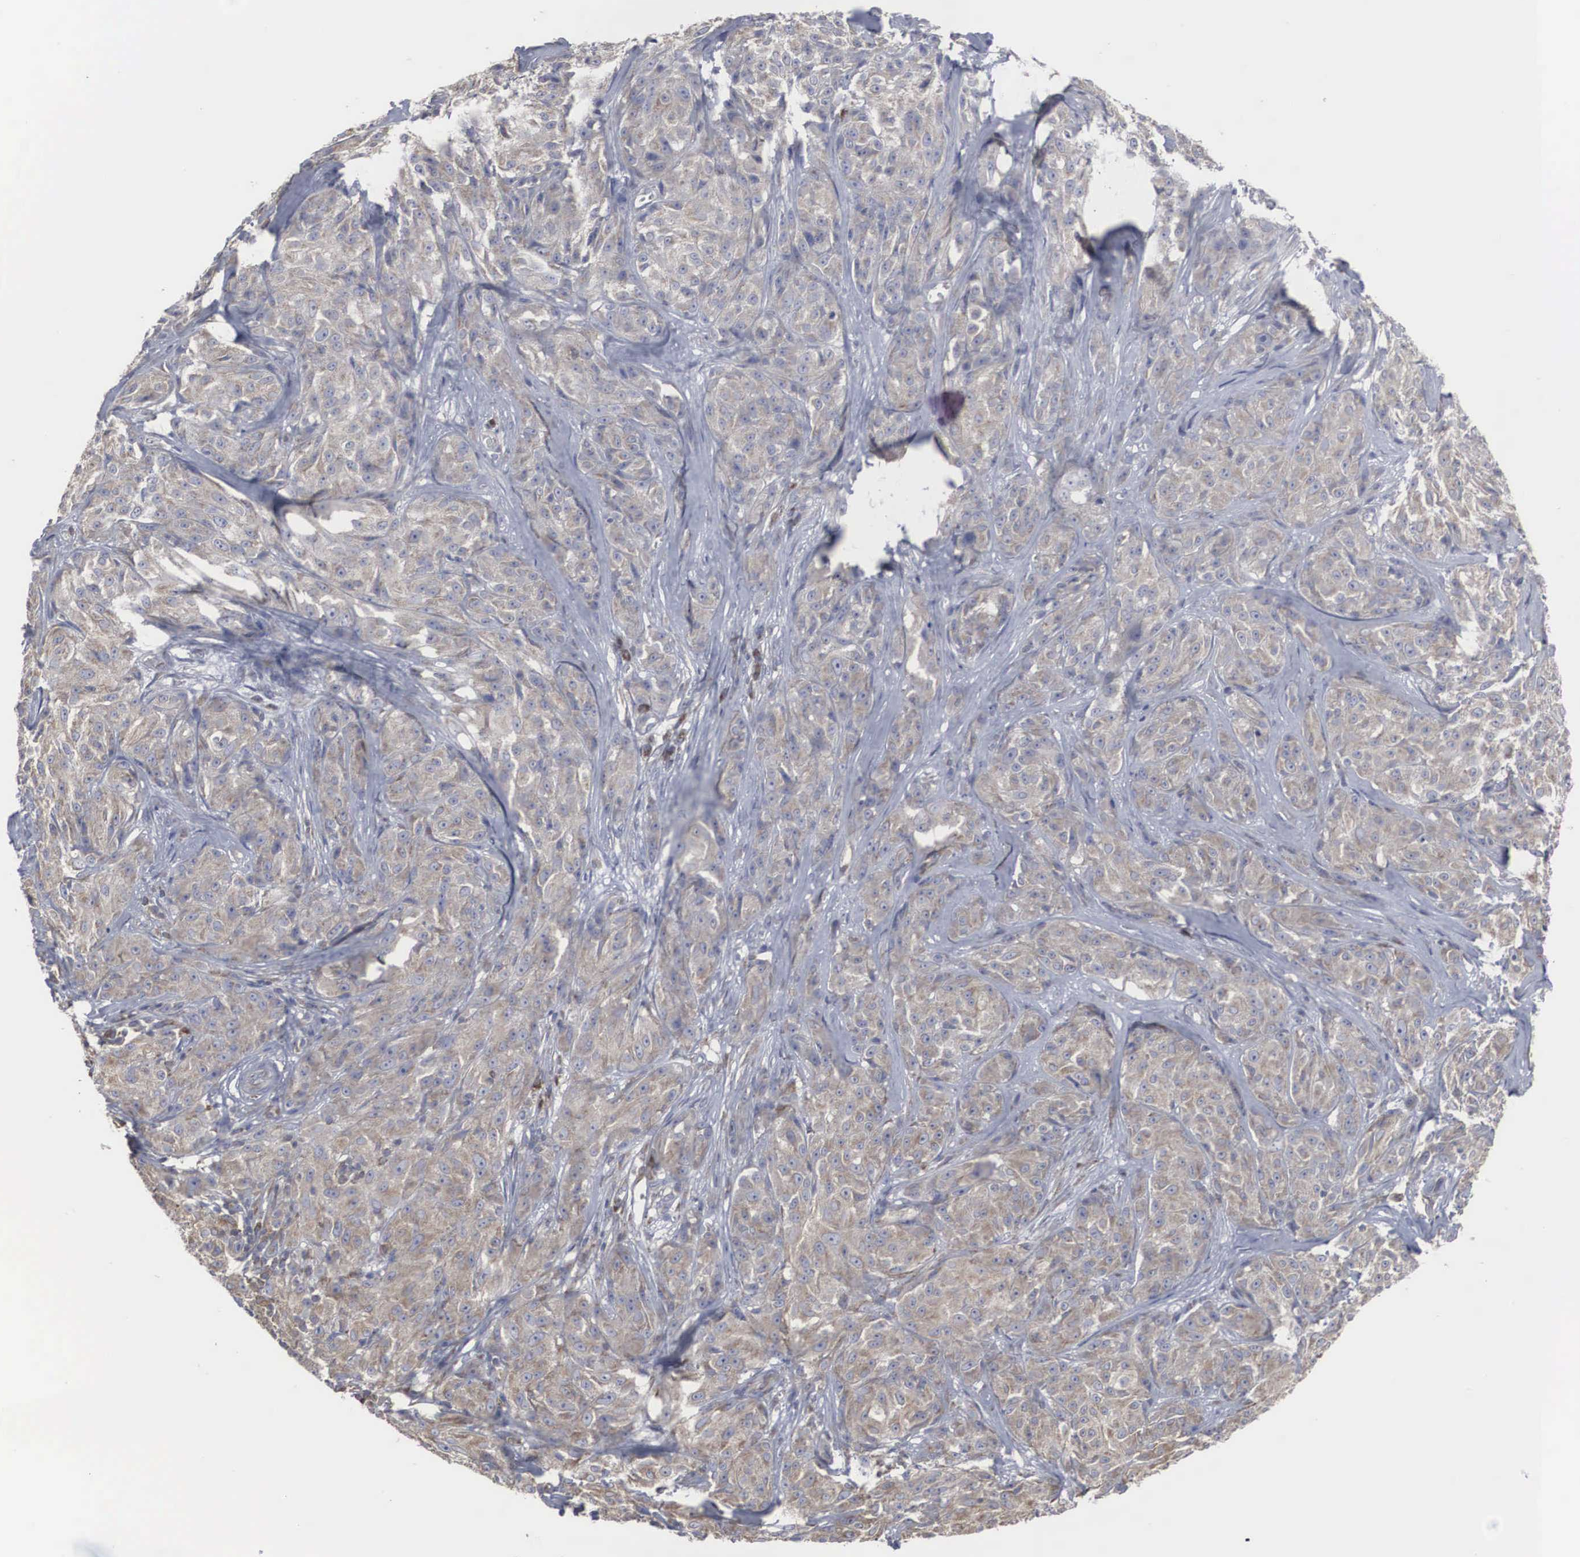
{"staining": {"intensity": "moderate", "quantity": ">75%", "location": "cytoplasmic/membranous"}, "tissue": "melanoma", "cell_type": "Tumor cells", "image_type": "cancer", "snomed": [{"axis": "morphology", "description": "Malignant melanoma, NOS"}, {"axis": "topography", "description": "Skin"}], "caption": "This histopathology image demonstrates malignant melanoma stained with immunohistochemistry to label a protein in brown. The cytoplasmic/membranous of tumor cells show moderate positivity for the protein. Nuclei are counter-stained blue.", "gene": "MIA2", "patient": {"sex": "male", "age": 56}}